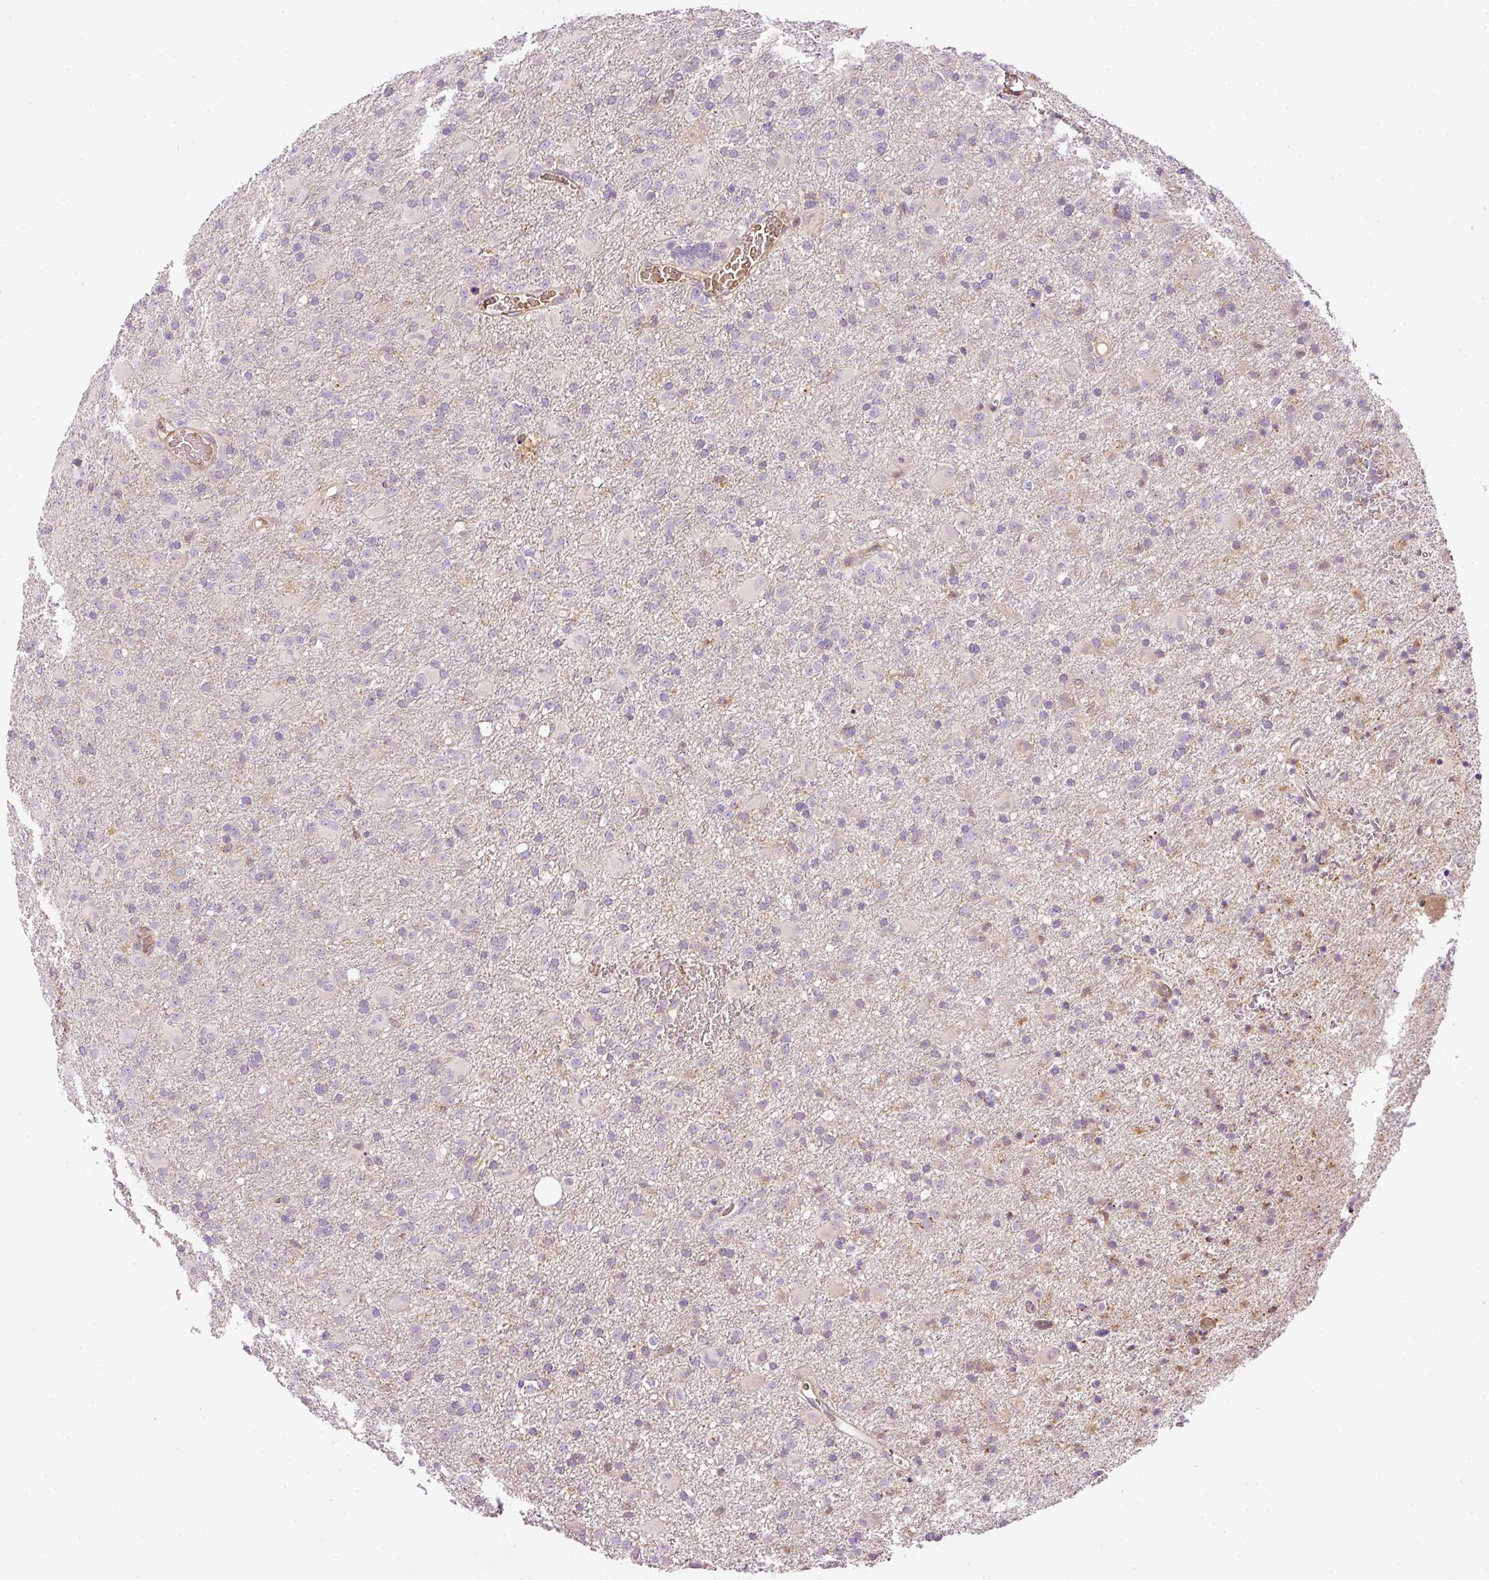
{"staining": {"intensity": "negative", "quantity": "none", "location": "none"}, "tissue": "glioma", "cell_type": "Tumor cells", "image_type": "cancer", "snomed": [{"axis": "morphology", "description": "Glioma, malignant, Low grade"}, {"axis": "topography", "description": "Brain"}], "caption": "Protein analysis of malignant low-grade glioma exhibits no significant positivity in tumor cells. (Stains: DAB immunohistochemistry with hematoxylin counter stain, Microscopy: brightfield microscopy at high magnification).", "gene": "TBC1D2B", "patient": {"sex": "male", "age": 65}}